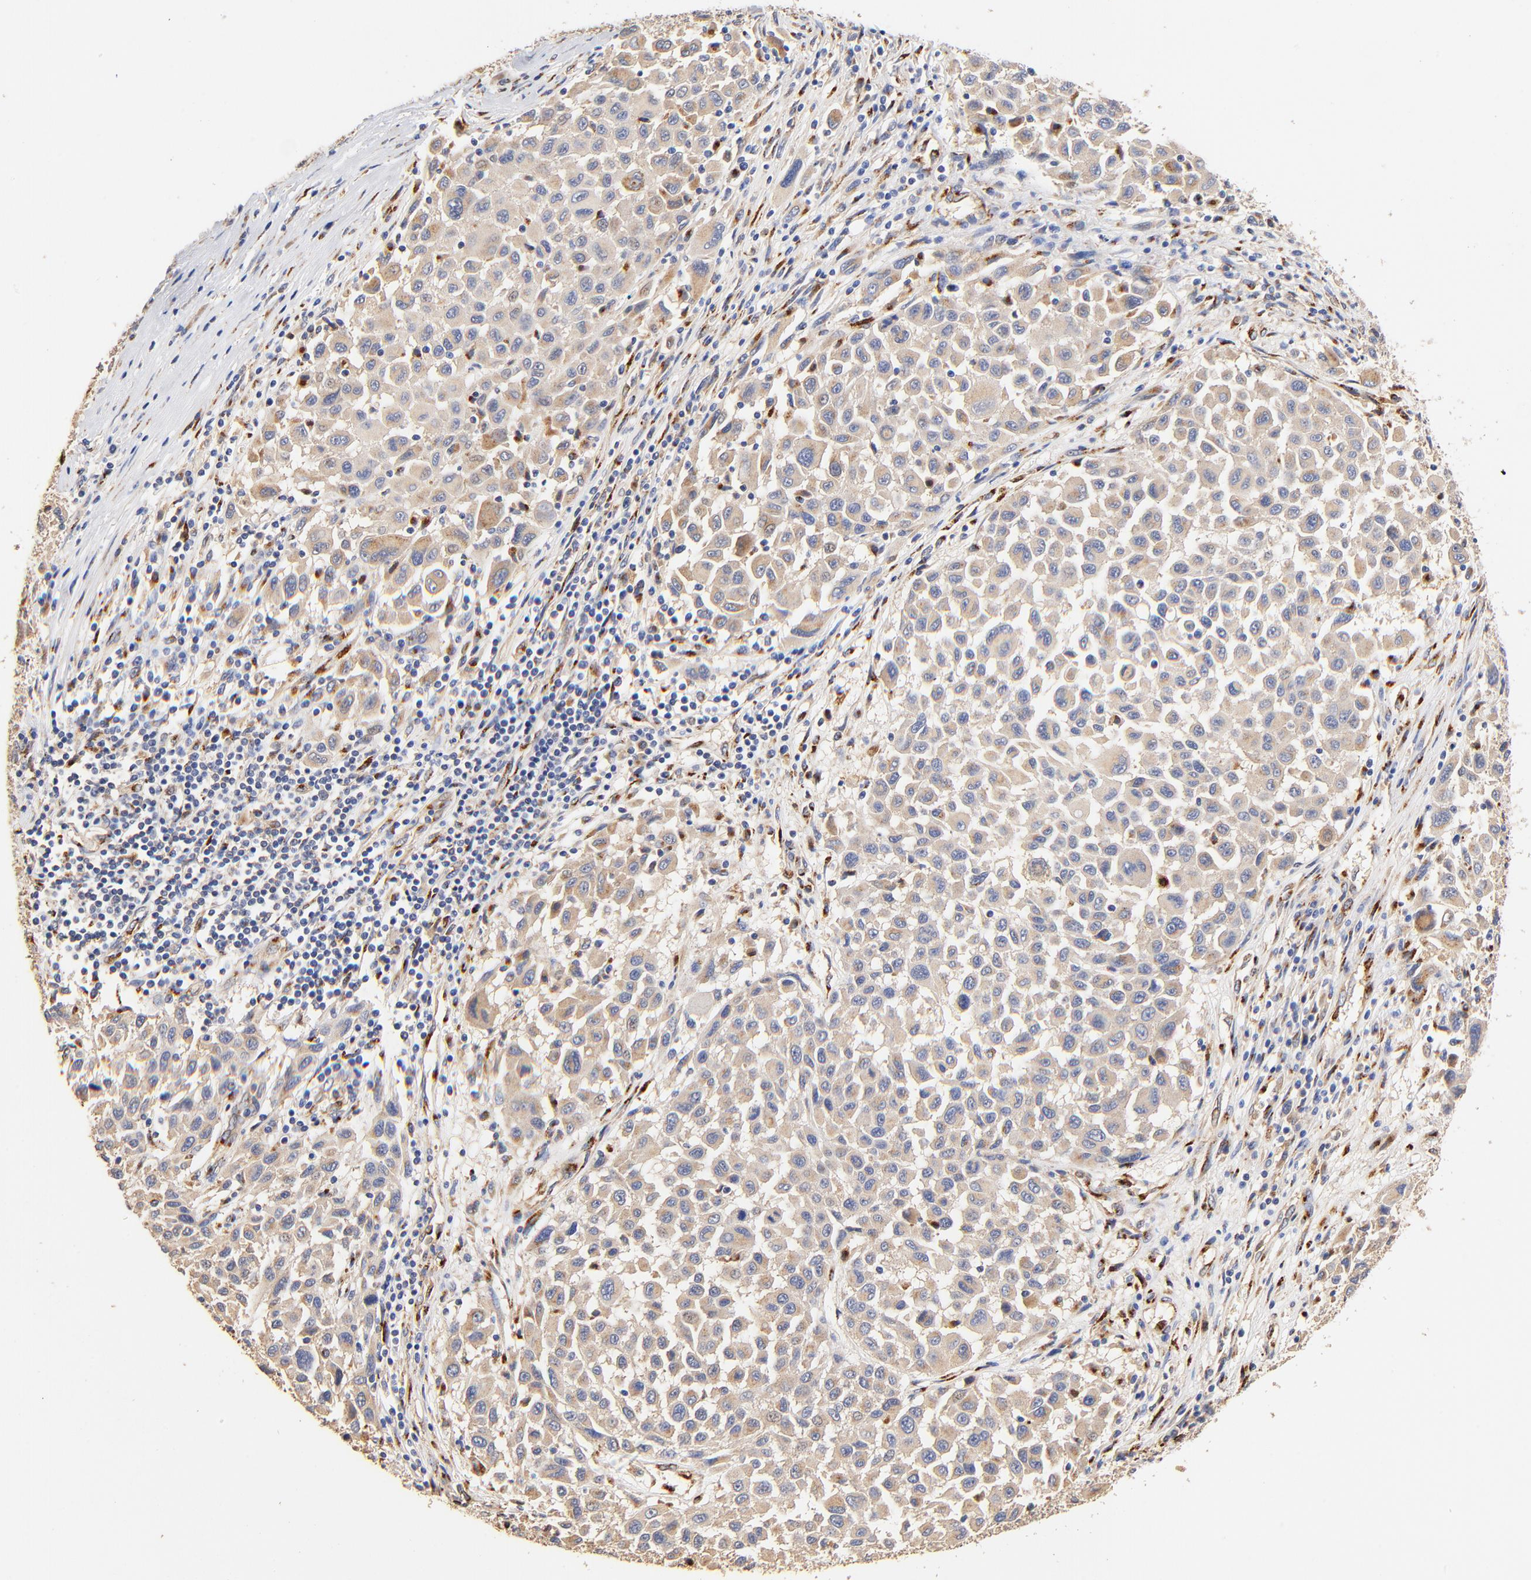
{"staining": {"intensity": "weak", "quantity": ">75%", "location": "cytoplasmic/membranous"}, "tissue": "melanoma", "cell_type": "Tumor cells", "image_type": "cancer", "snomed": [{"axis": "morphology", "description": "Malignant melanoma, Metastatic site"}, {"axis": "topography", "description": "Lymph node"}], "caption": "A histopathology image showing weak cytoplasmic/membranous staining in approximately >75% of tumor cells in melanoma, as visualized by brown immunohistochemical staining.", "gene": "FMNL3", "patient": {"sex": "male", "age": 61}}